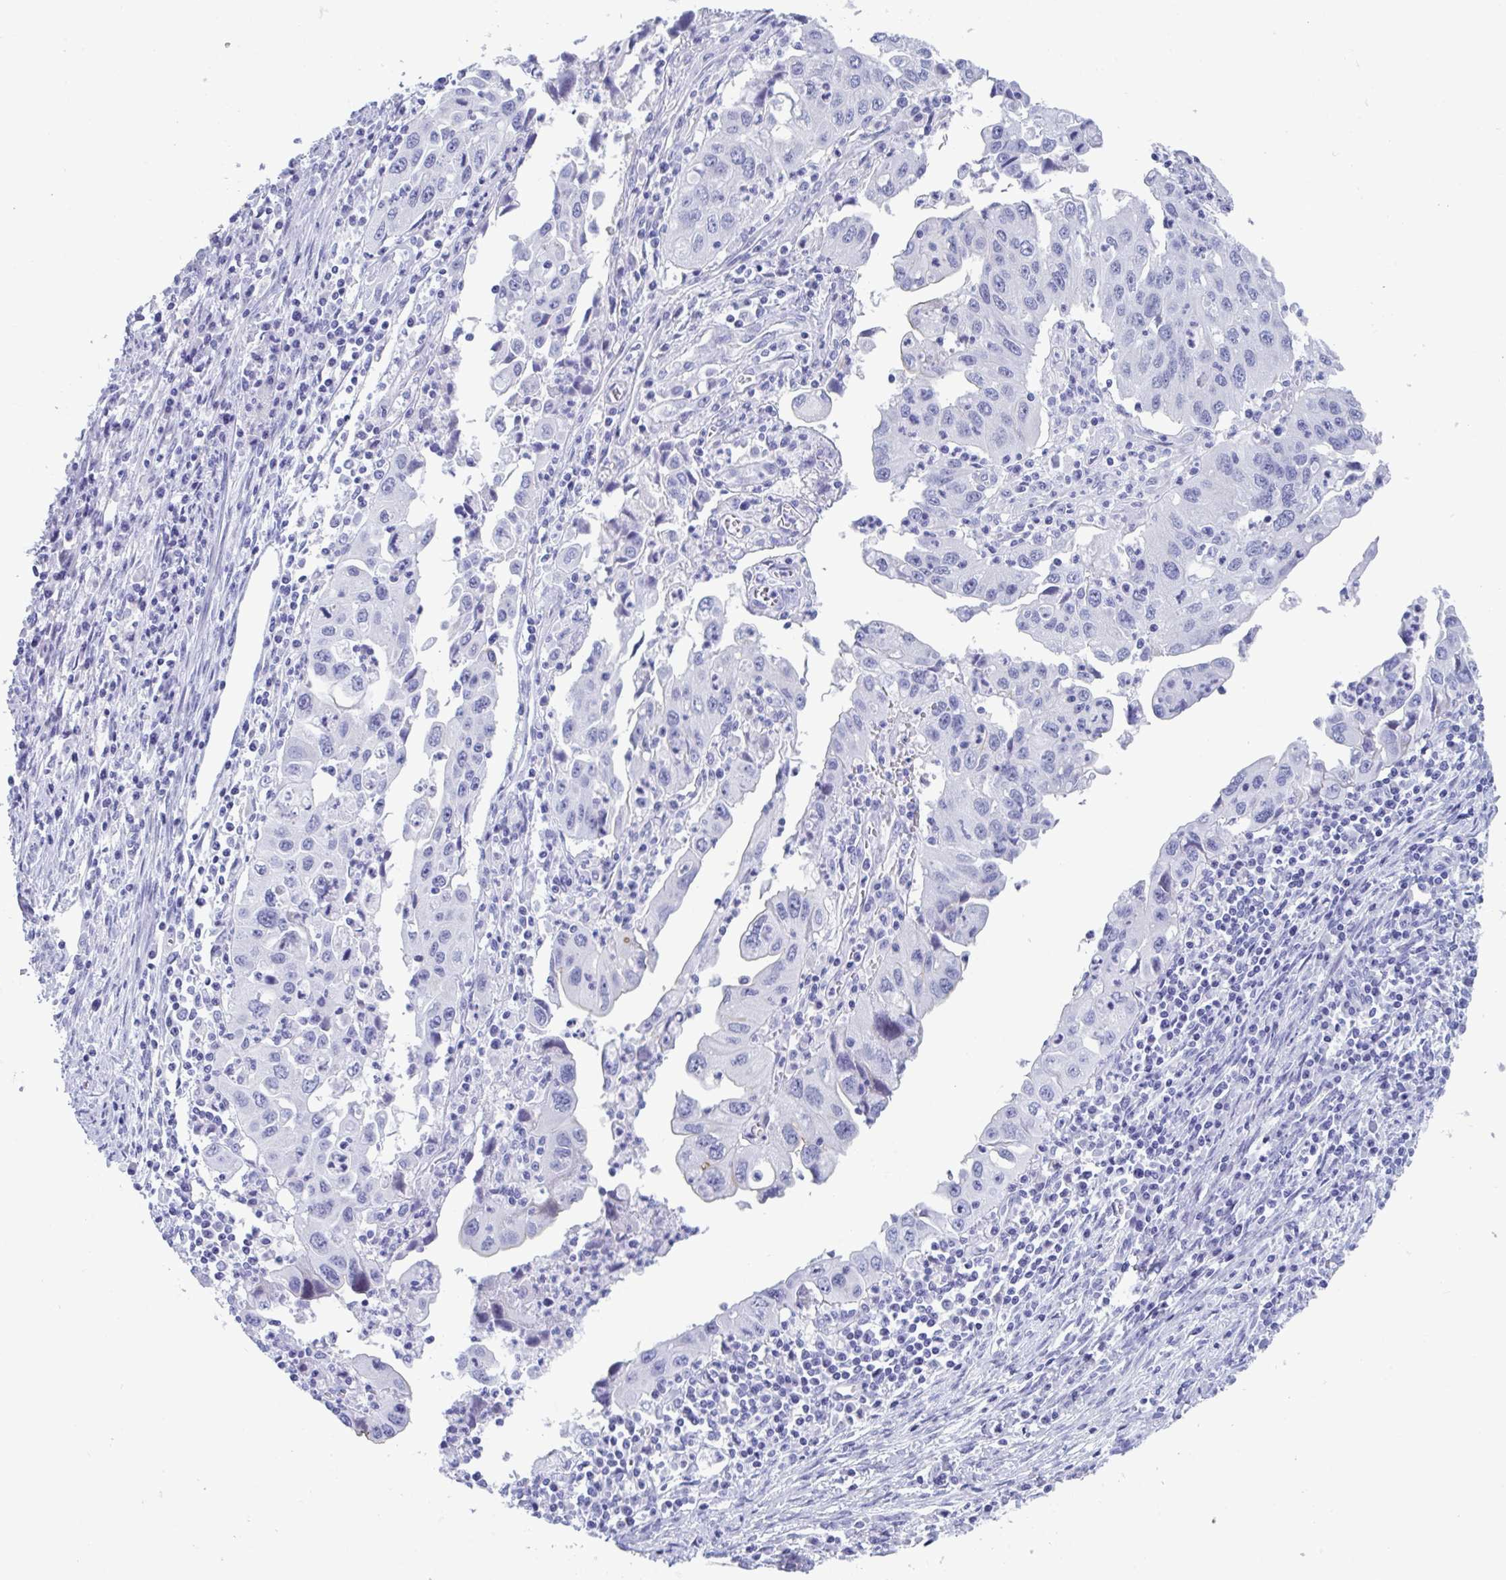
{"staining": {"intensity": "negative", "quantity": "none", "location": "none"}, "tissue": "endometrial cancer", "cell_type": "Tumor cells", "image_type": "cancer", "snomed": [{"axis": "morphology", "description": "Adenocarcinoma, NOS"}, {"axis": "topography", "description": "Uterus"}], "caption": "Immunohistochemical staining of human adenocarcinoma (endometrial) displays no significant expression in tumor cells.", "gene": "TTC30B", "patient": {"sex": "female", "age": 62}}